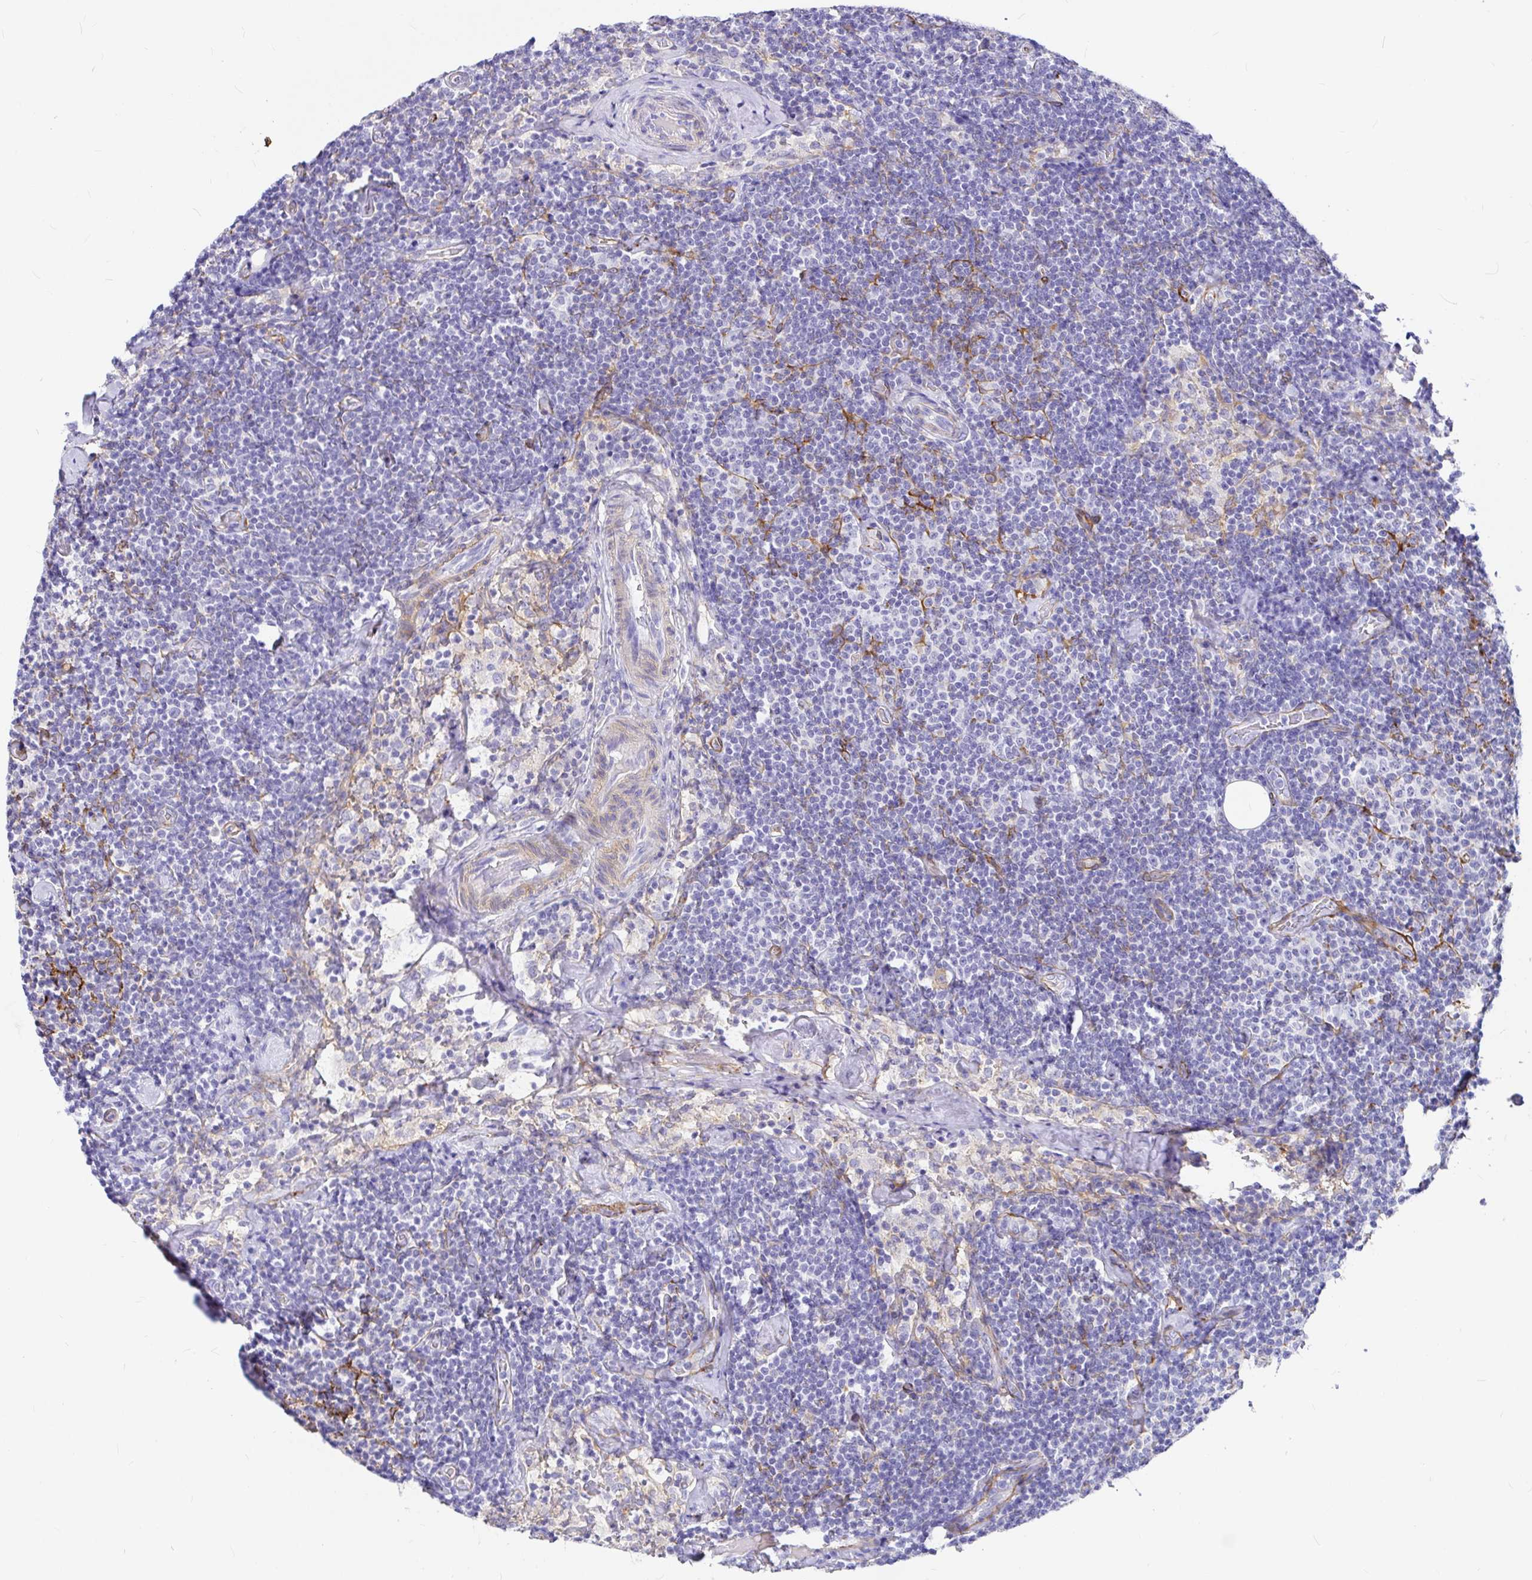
{"staining": {"intensity": "negative", "quantity": "none", "location": "none"}, "tissue": "lymphoma", "cell_type": "Tumor cells", "image_type": "cancer", "snomed": [{"axis": "morphology", "description": "Malignant lymphoma, non-Hodgkin's type, Low grade"}, {"axis": "topography", "description": "Lymph node"}], "caption": "Tumor cells show no significant protein expression in lymphoma. (DAB immunohistochemistry with hematoxylin counter stain).", "gene": "MYO1B", "patient": {"sex": "male", "age": 81}}